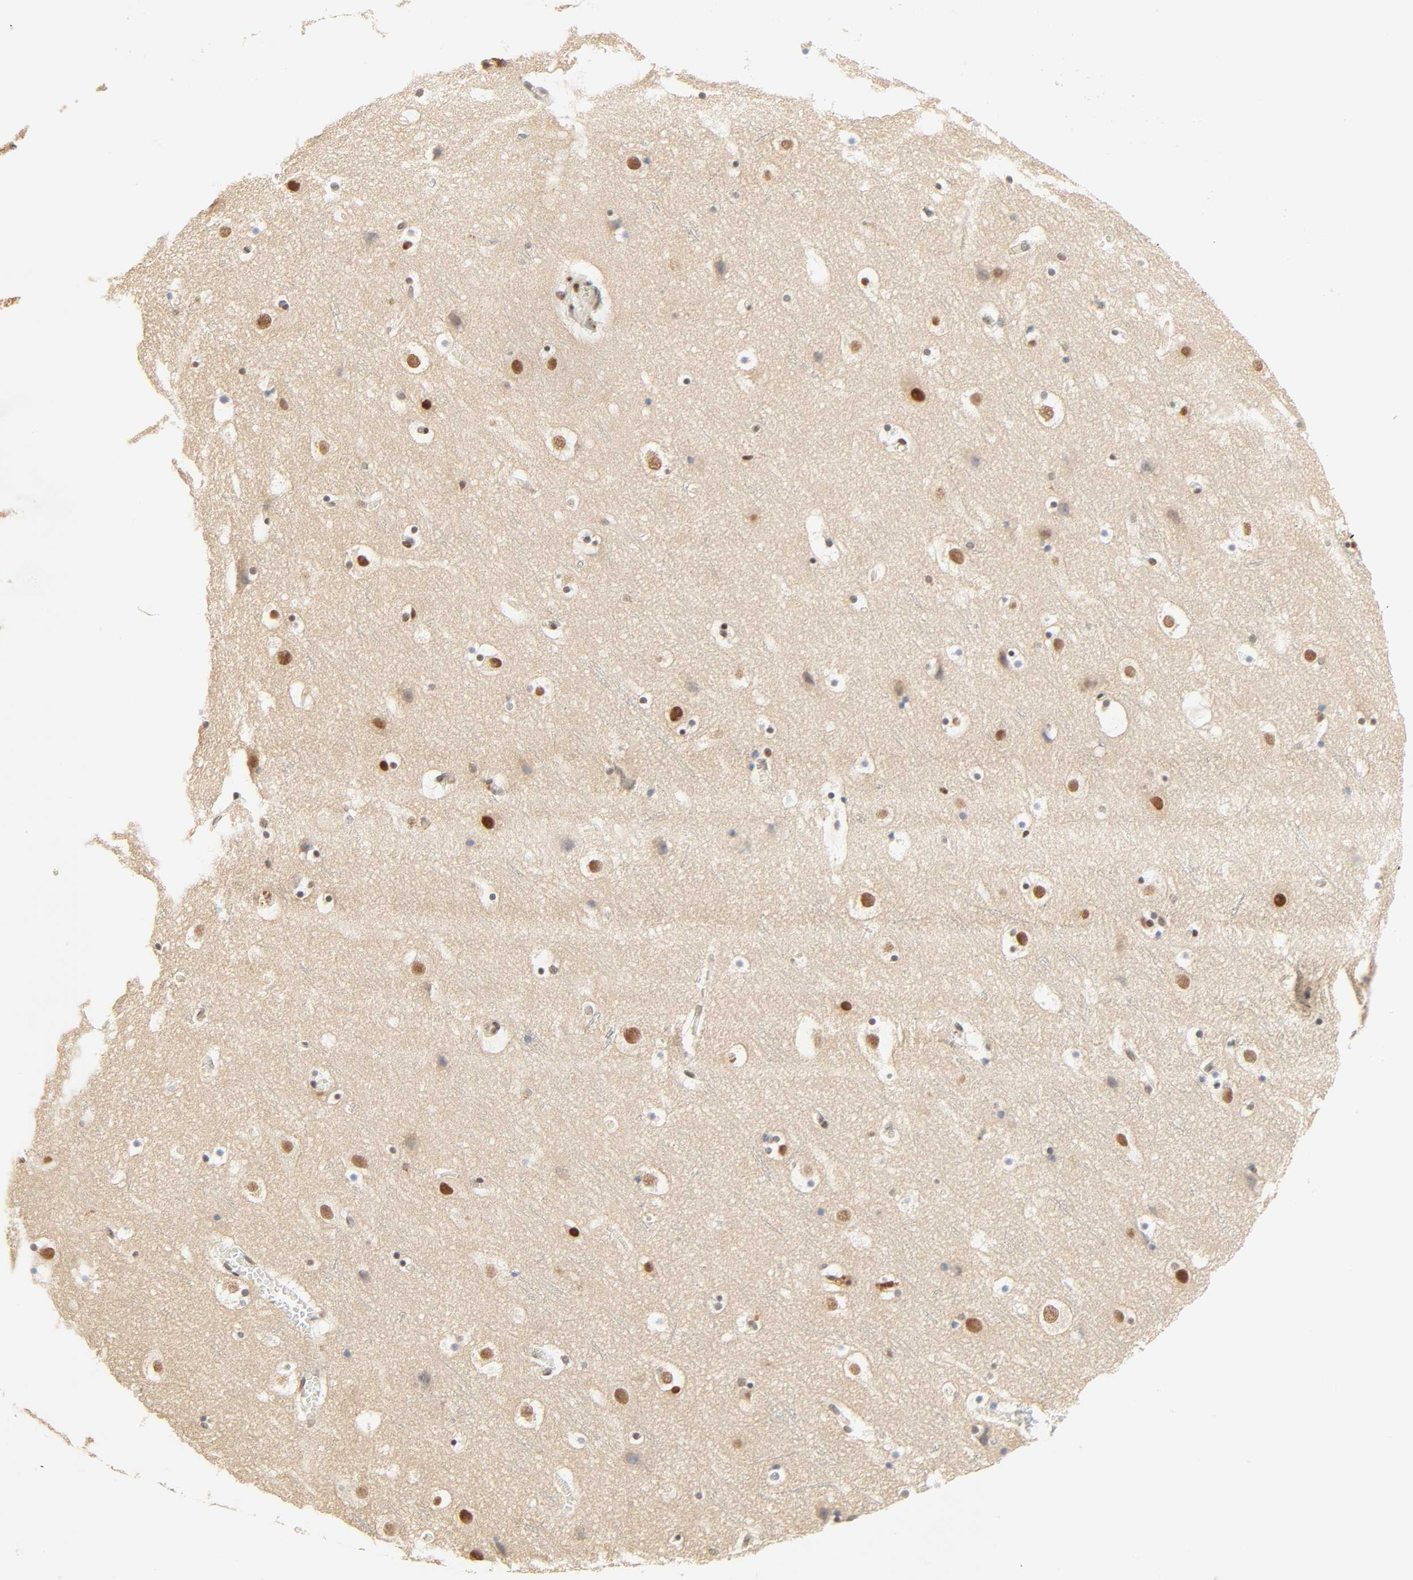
{"staining": {"intensity": "weak", "quantity": ">75%", "location": "nuclear"}, "tissue": "cerebral cortex", "cell_type": "Endothelial cells", "image_type": "normal", "snomed": [{"axis": "morphology", "description": "Normal tissue, NOS"}, {"axis": "topography", "description": "Cerebral cortex"}], "caption": "Endothelial cells exhibit weak nuclear positivity in about >75% of cells in normal cerebral cortex.", "gene": "DAZAP1", "patient": {"sex": "male", "age": 45}}